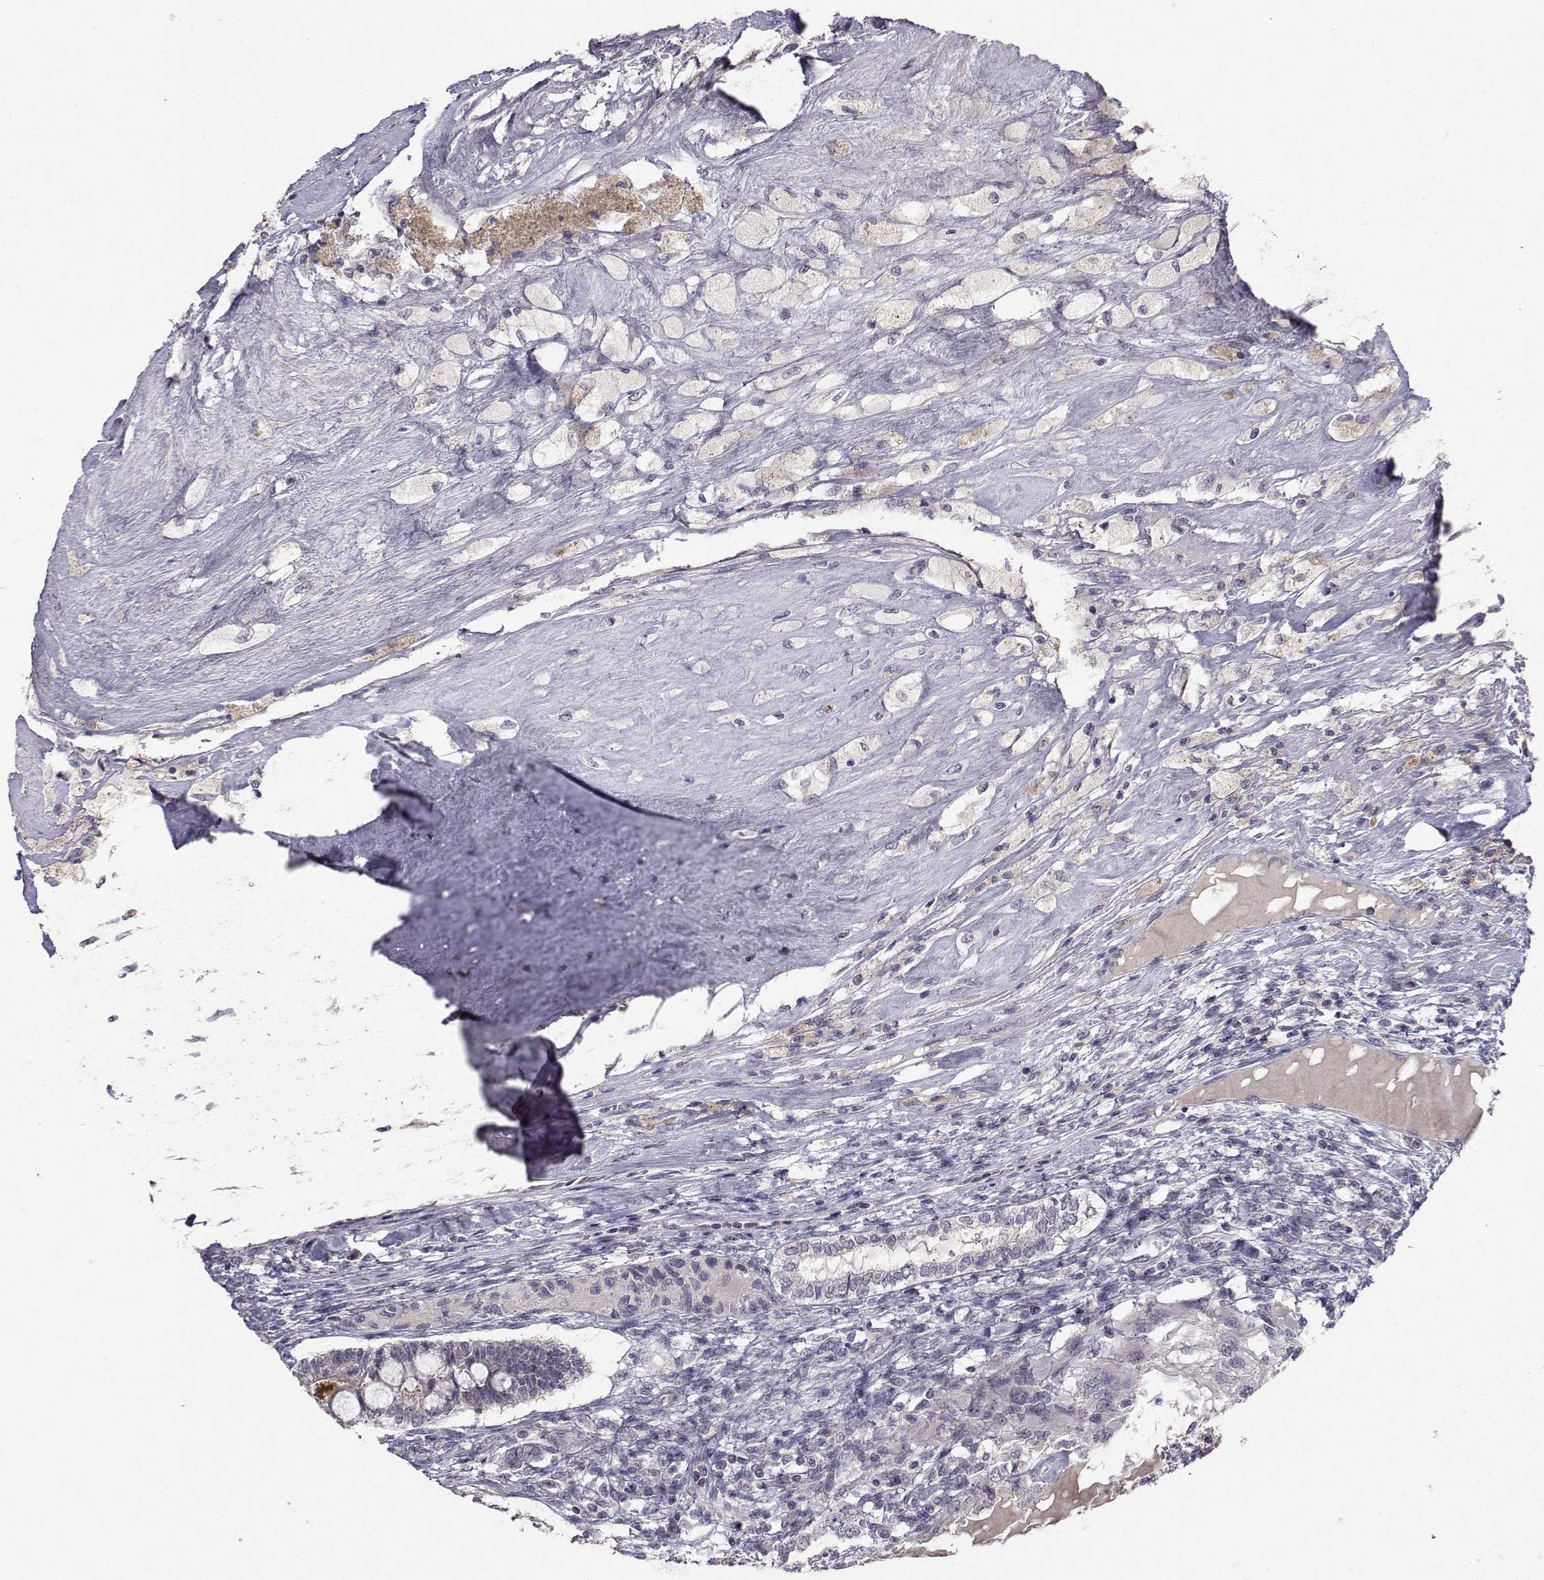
{"staining": {"intensity": "negative", "quantity": "none", "location": "none"}, "tissue": "testis cancer", "cell_type": "Tumor cells", "image_type": "cancer", "snomed": [{"axis": "morphology", "description": "Seminoma, NOS"}, {"axis": "morphology", "description": "Carcinoma, Embryonal, NOS"}, {"axis": "topography", "description": "Testis"}], "caption": "A high-resolution image shows immunohistochemistry (IHC) staining of seminoma (testis), which exhibits no significant positivity in tumor cells.", "gene": "SLC6A3", "patient": {"sex": "male", "age": 41}}